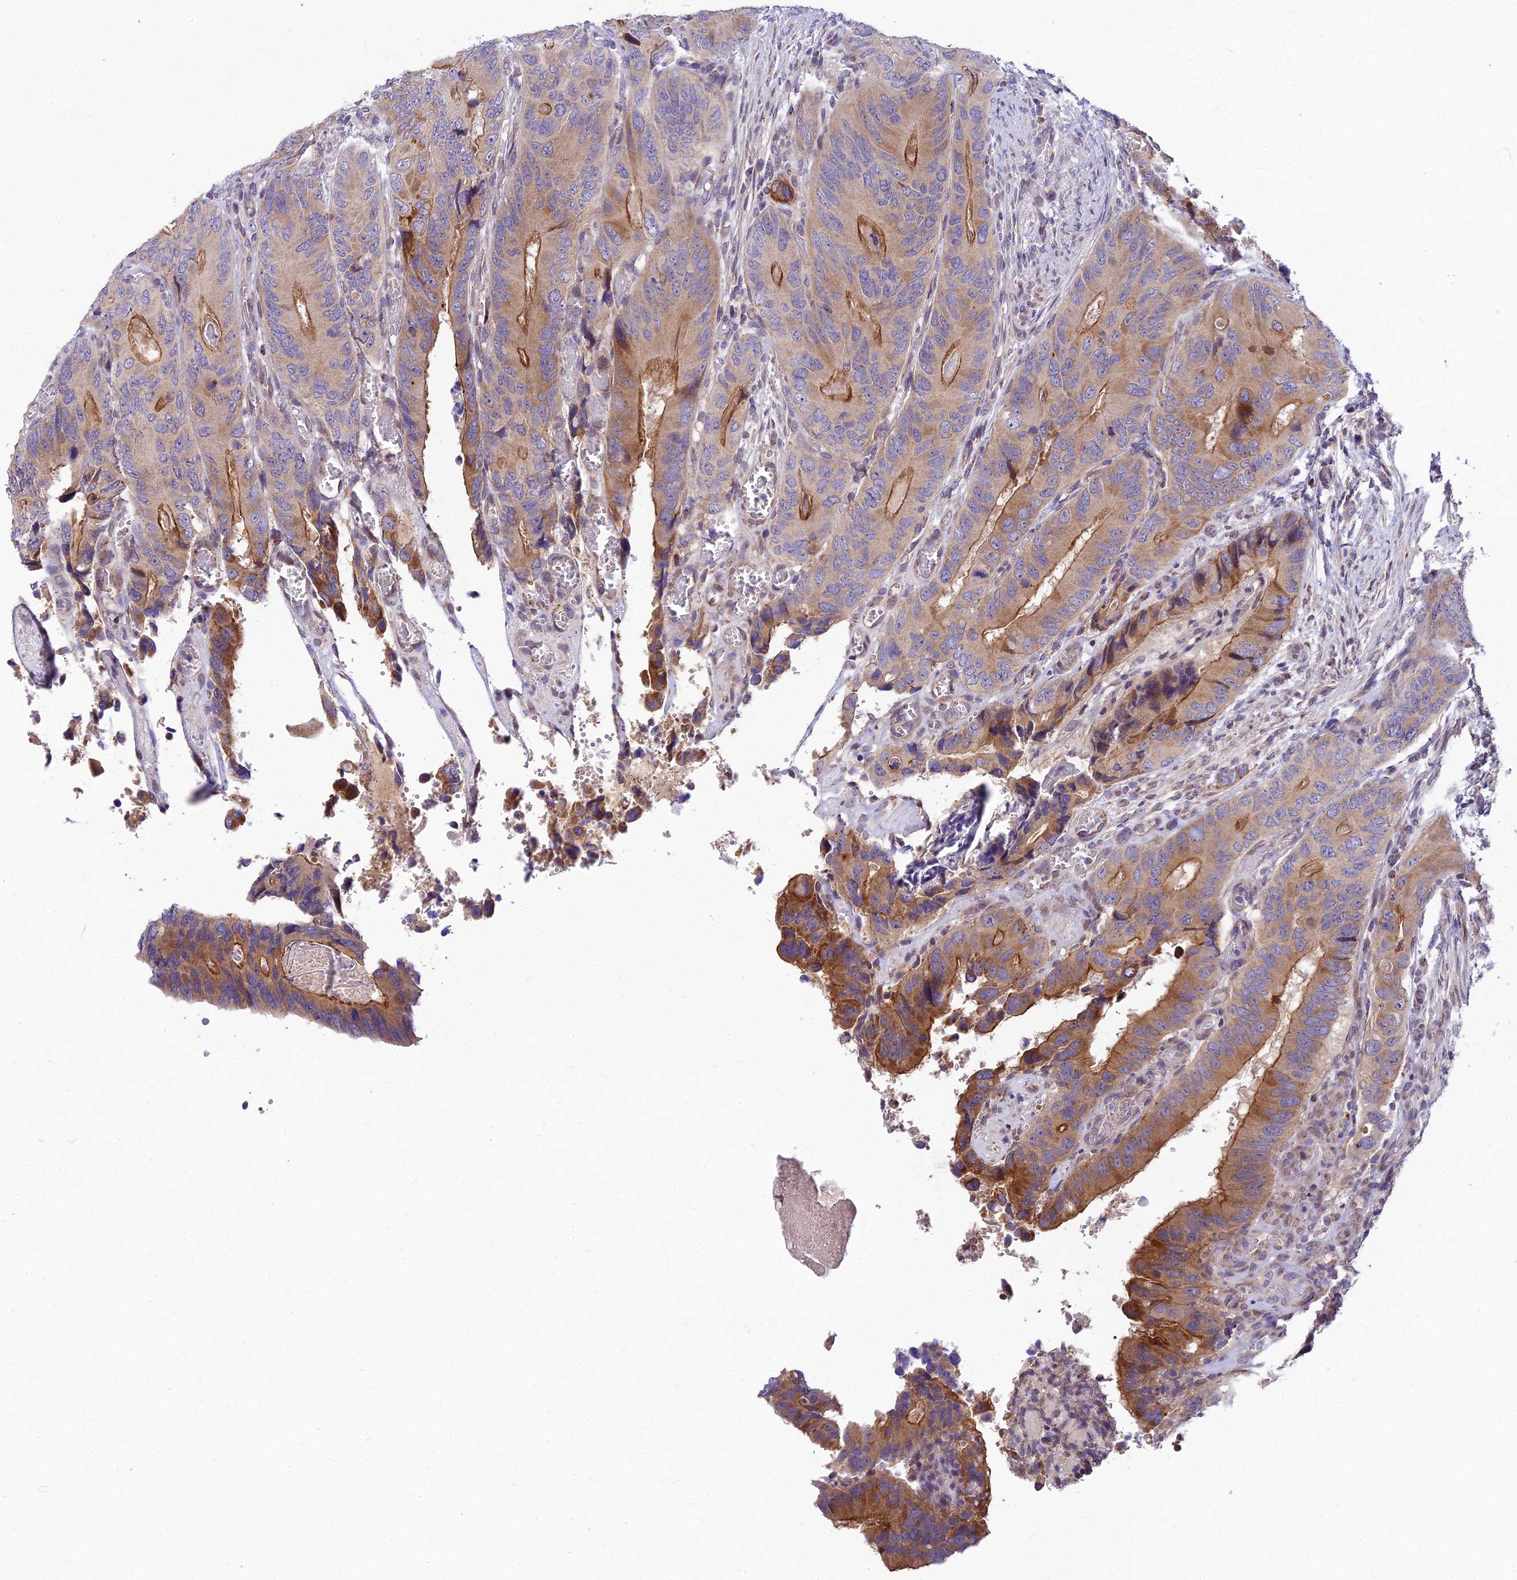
{"staining": {"intensity": "moderate", "quantity": "25%-75%", "location": "cytoplasmic/membranous"}, "tissue": "colorectal cancer", "cell_type": "Tumor cells", "image_type": "cancer", "snomed": [{"axis": "morphology", "description": "Adenocarcinoma, NOS"}, {"axis": "topography", "description": "Colon"}], "caption": "Immunohistochemistry (IHC) of colorectal cancer exhibits medium levels of moderate cytoplasmic/membranous positivity in about 25%-75% of tumor cells.", "gene": "C6orf132", "patient": {"sex": "male", "age": 84}}